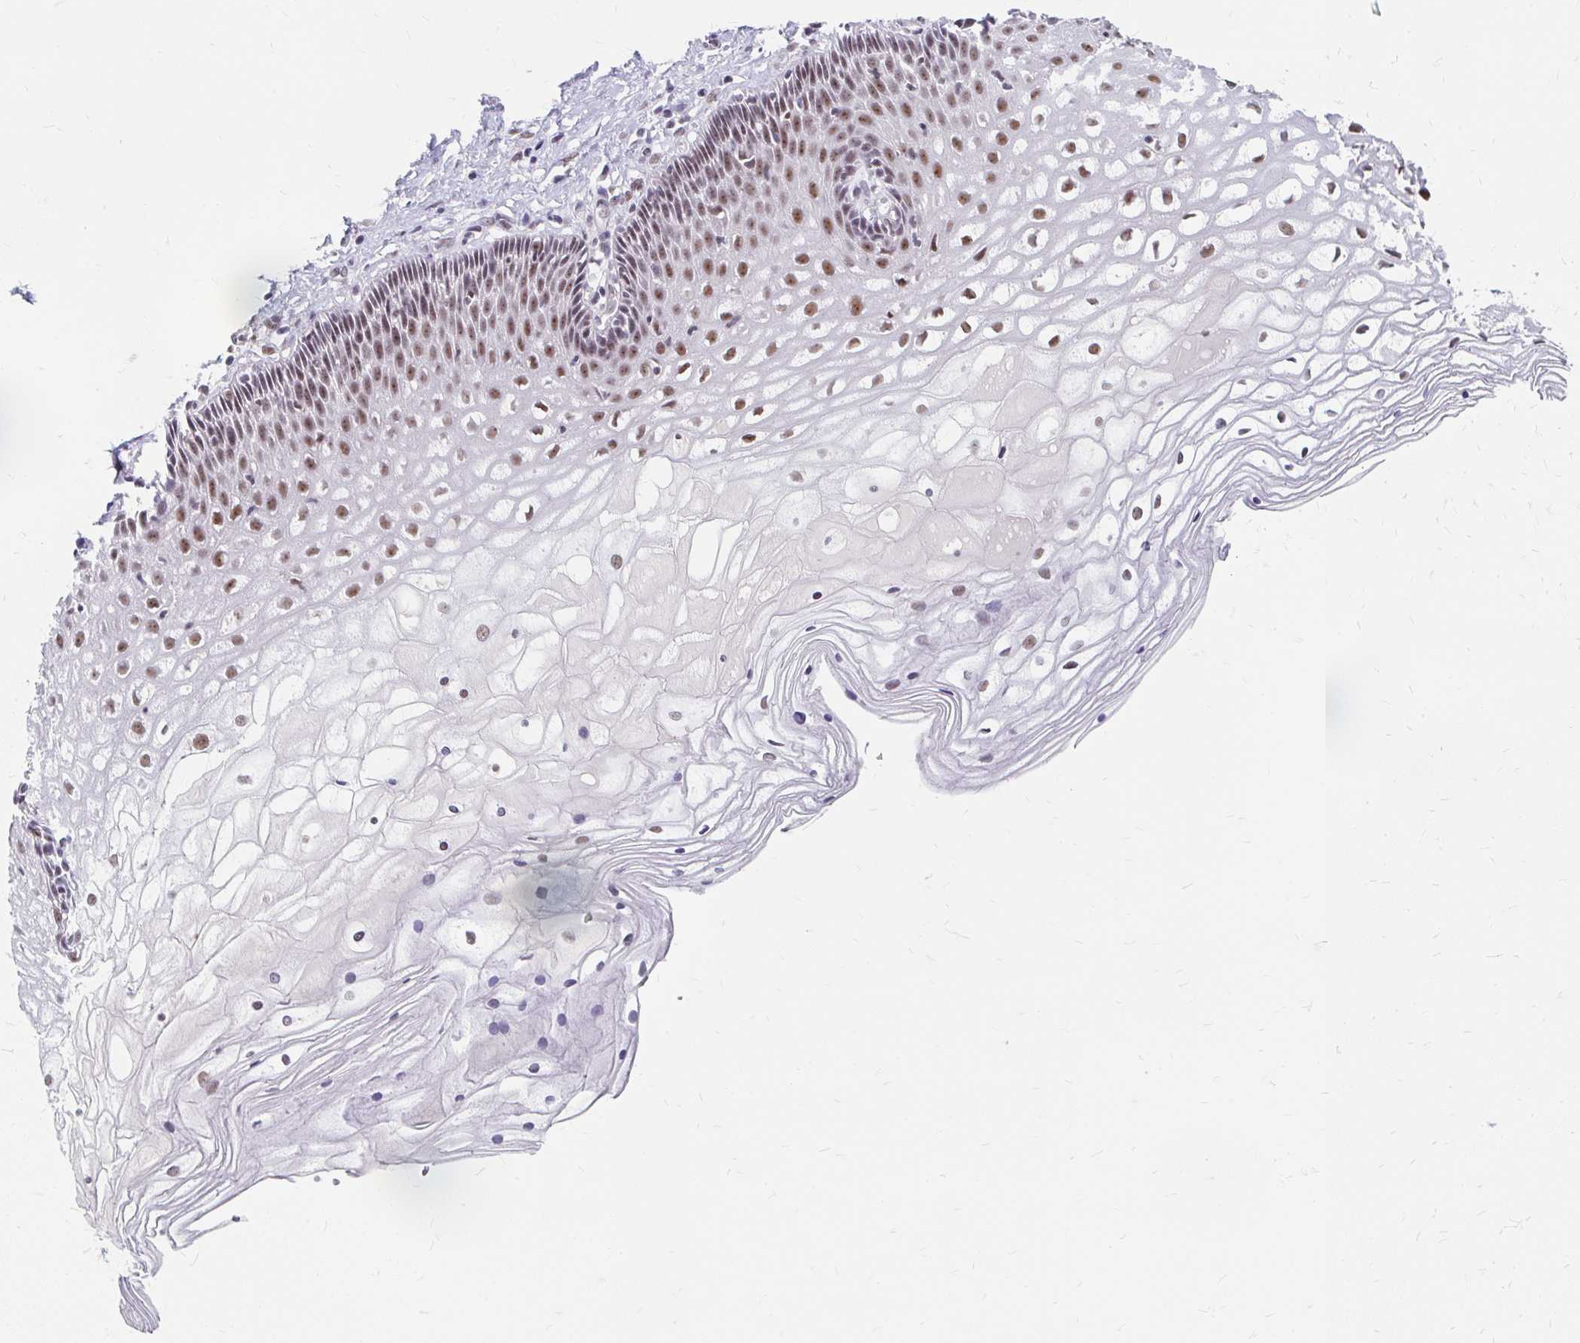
{"staining": {"intensity": "weak", "quantity": "25%-75%", "location": "nuclear"}, "tissue": "cervix", "cell_type": "Glandular cells", "image_type": "normal", "snomed": [{"axis": "morphology", "description": "Normal tissue, NOS"}, {"axis": "topography", "description": "Cervix"}], "caption": "This photomicrograph displays immunohistochemistry staining of normal cervix, with low weak nuclear expression in about 25%-75% of glandular cells.", "gene": "GTF2H1", "patient": {"sex": "female", "age": 36}}